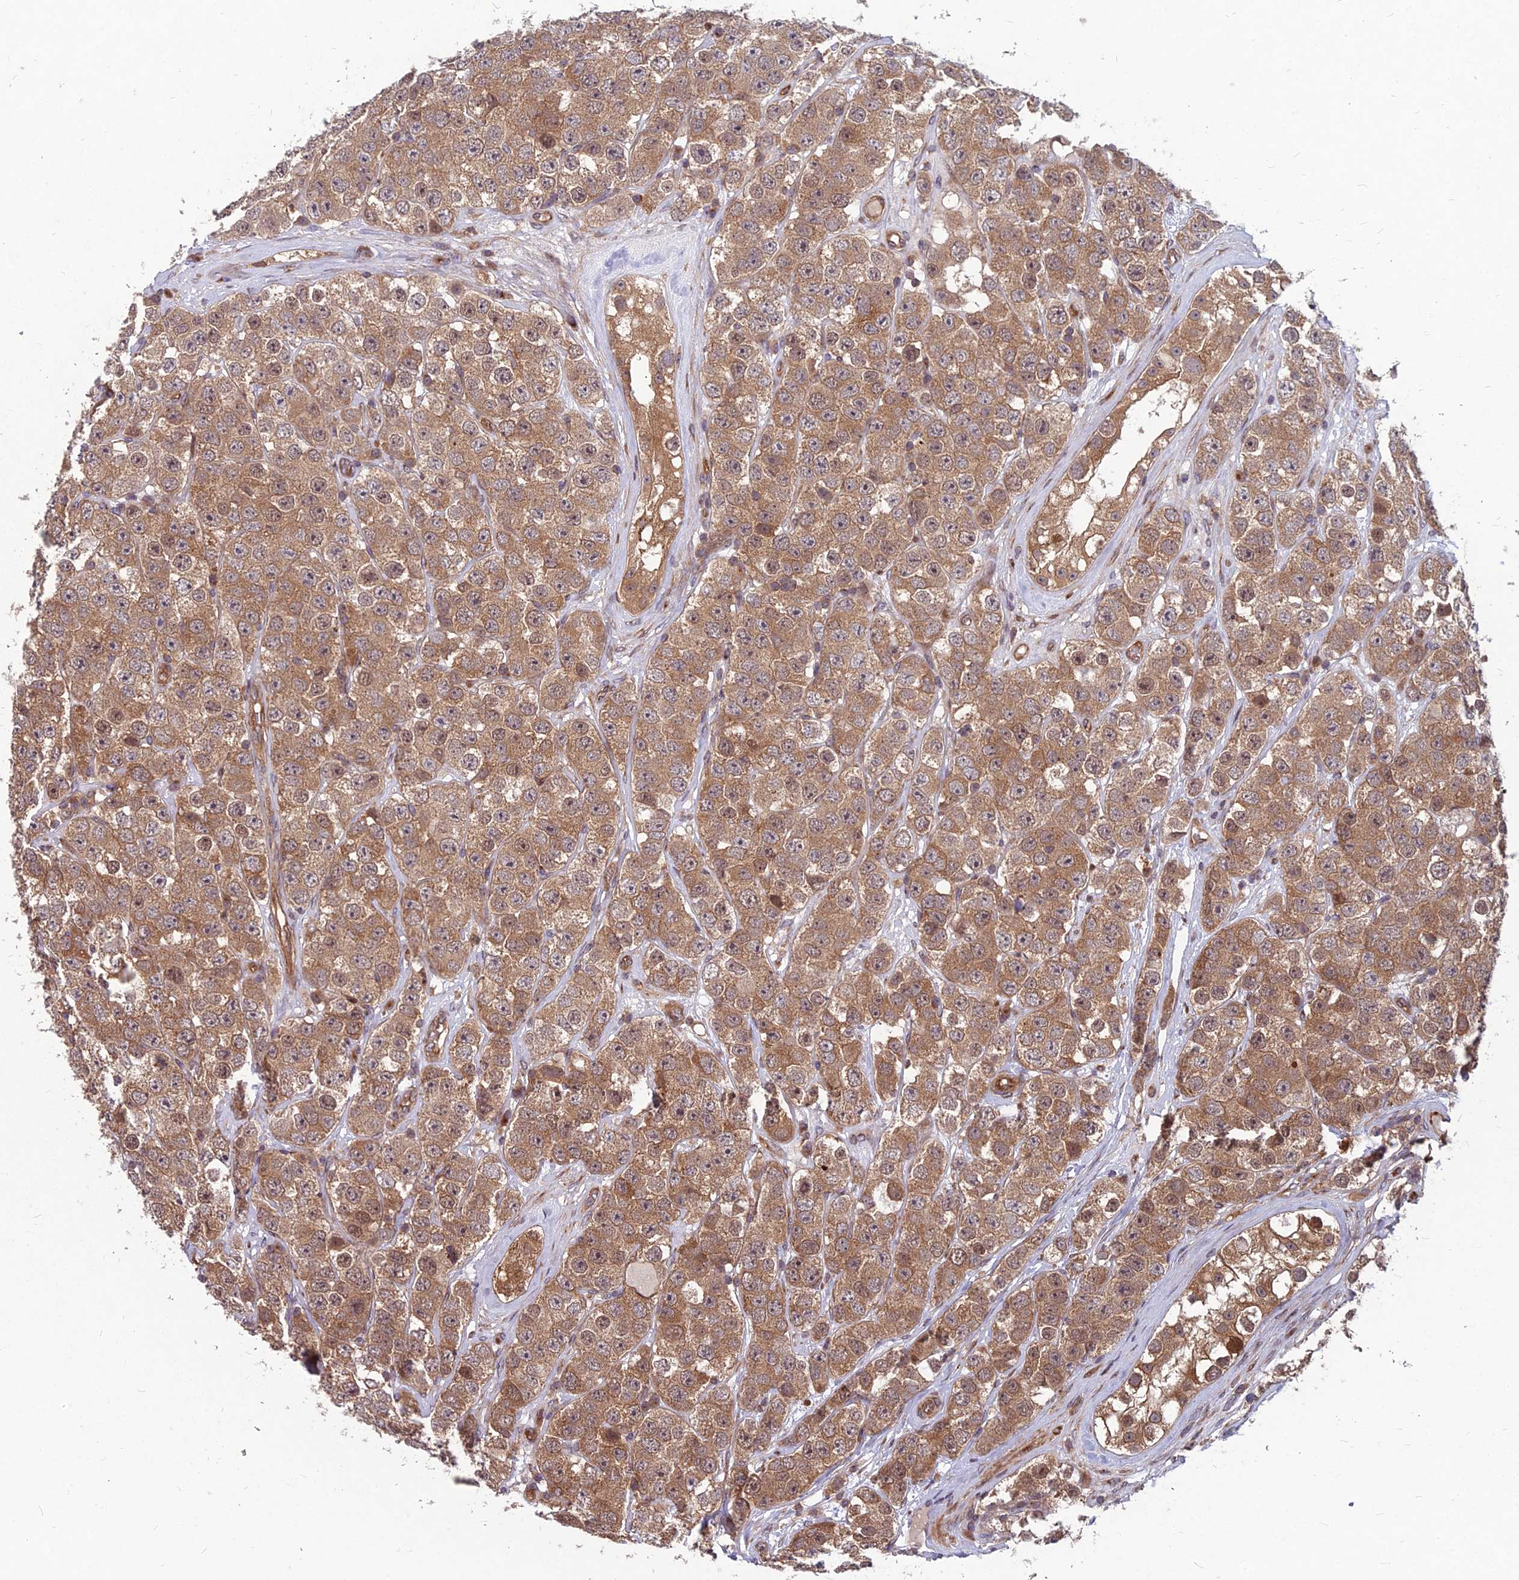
{"staining": {"intensity": "moderate", "quantity": ">75%", "location": "cytoplasmic/membranous"}, "tissue": "testis cancer", "cell_type": "Tumor cells", "image_type": "cancer", "snomed": [{"axis": "morphology", "description": "Seminoma, NOS"}, {"axis": "topography", "description": "Testis"}], "caption": "The photomicrograph exhibits staining of testis cancer (seminoma), revealing moderate cytoplasmic/membranous protein positivity (brown color) within tumor cells. (DAB IHC, brown staining for protein, blue staining for nuclei).", "gene": "MFSD8", "patient": {"sex": "male", "age": 28}}